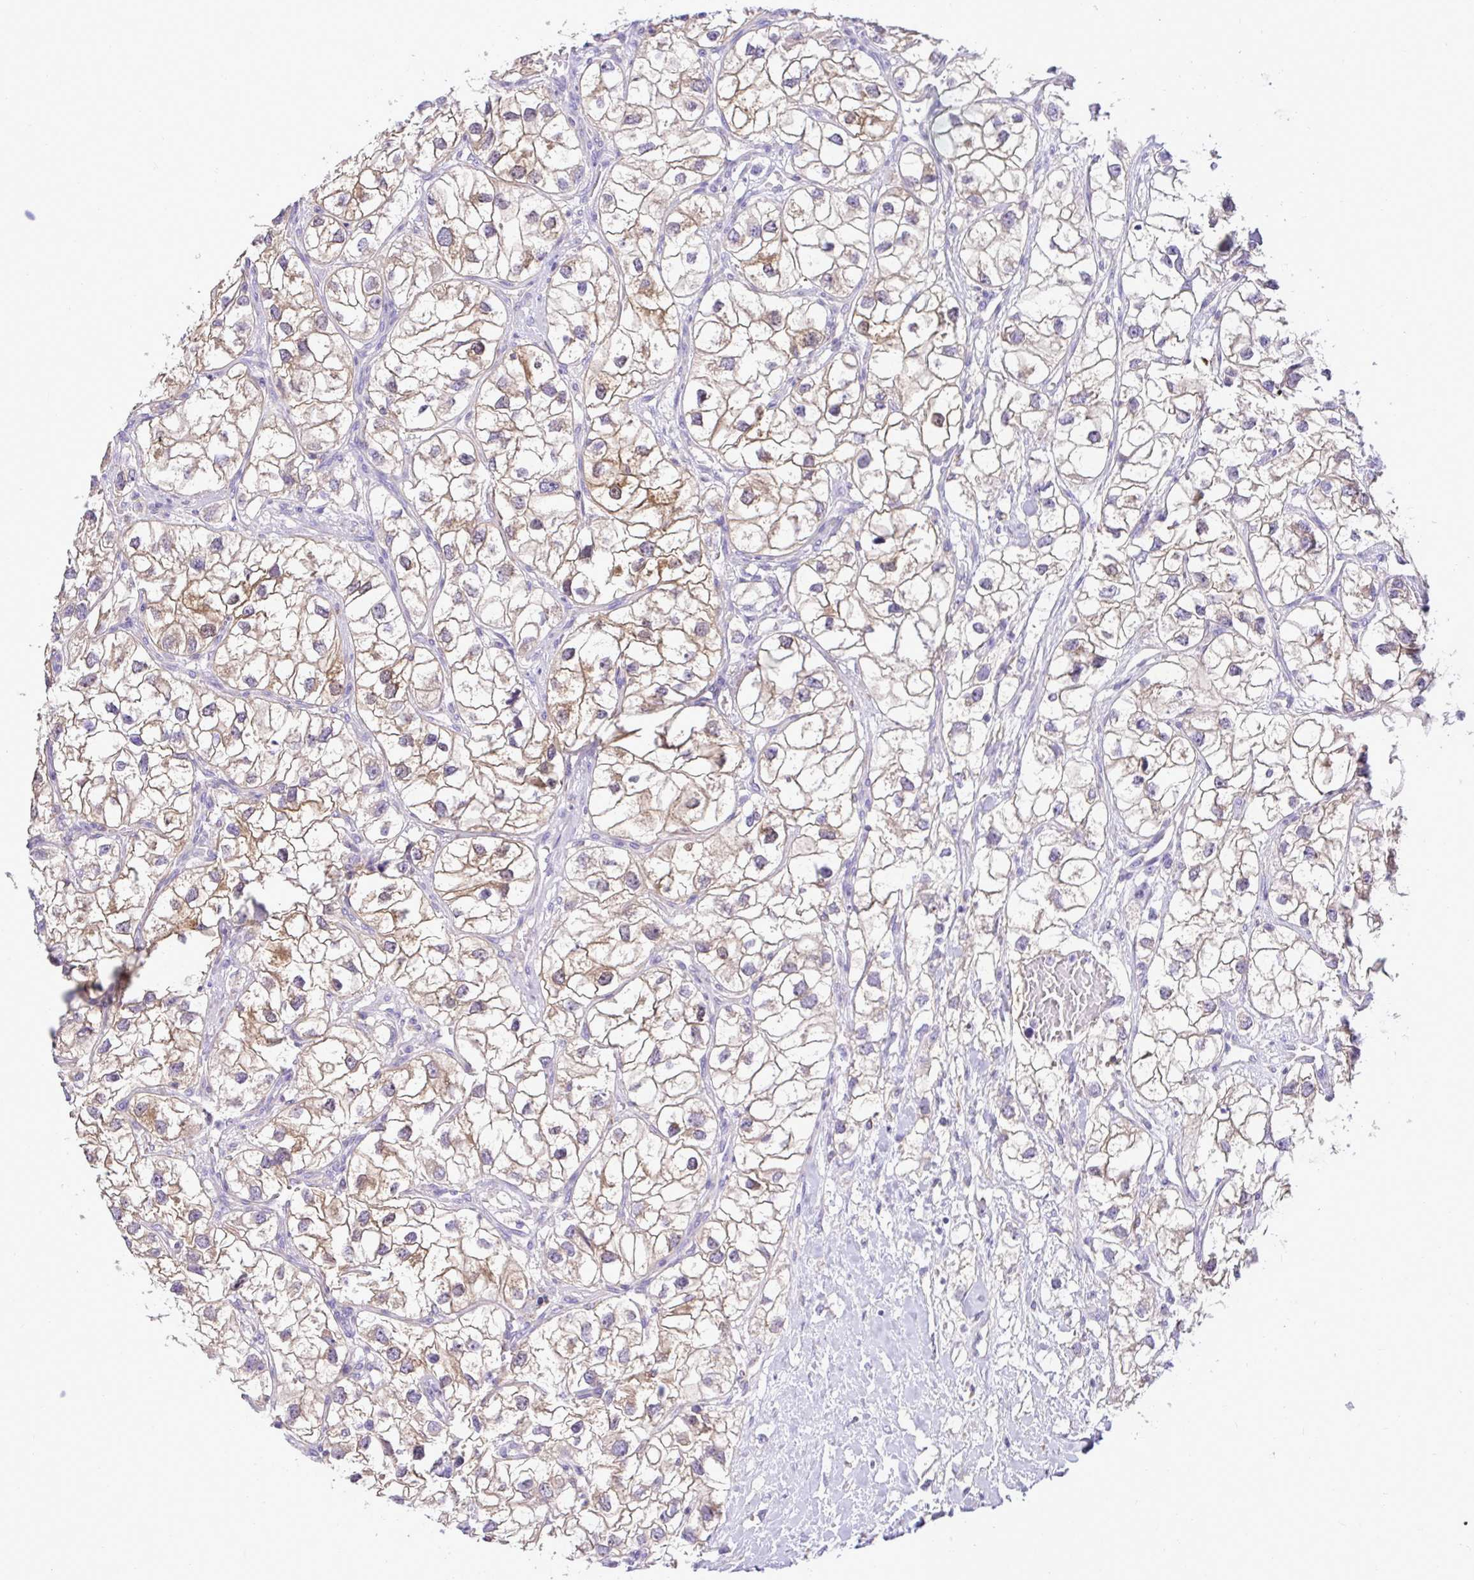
{"staining": {"intensity": "moderate", "quantity": "25%-75%", "location": "cytoplasmic/membranous"}, "tissue": "renal cancer", "cell_type": "Tumor cells", "image_type": "cancer", "snomed": [{"axis": "morphology", "description": "Adenocarcinoma, NOS"}, {"axis": "topography", "description": "Kidney"}], "caption": "Immunohistochemical staining of human adenocarcinoma (renal) reveals medium levels of moderate cytoplasmic/membranous protein positivity in about 25%-75% of tumor cells. The protein is shown in brown color, while the nuclei are stained blue.", "gene": "ST8SIA2", "patient": {"sex": "male", "age": 59}}